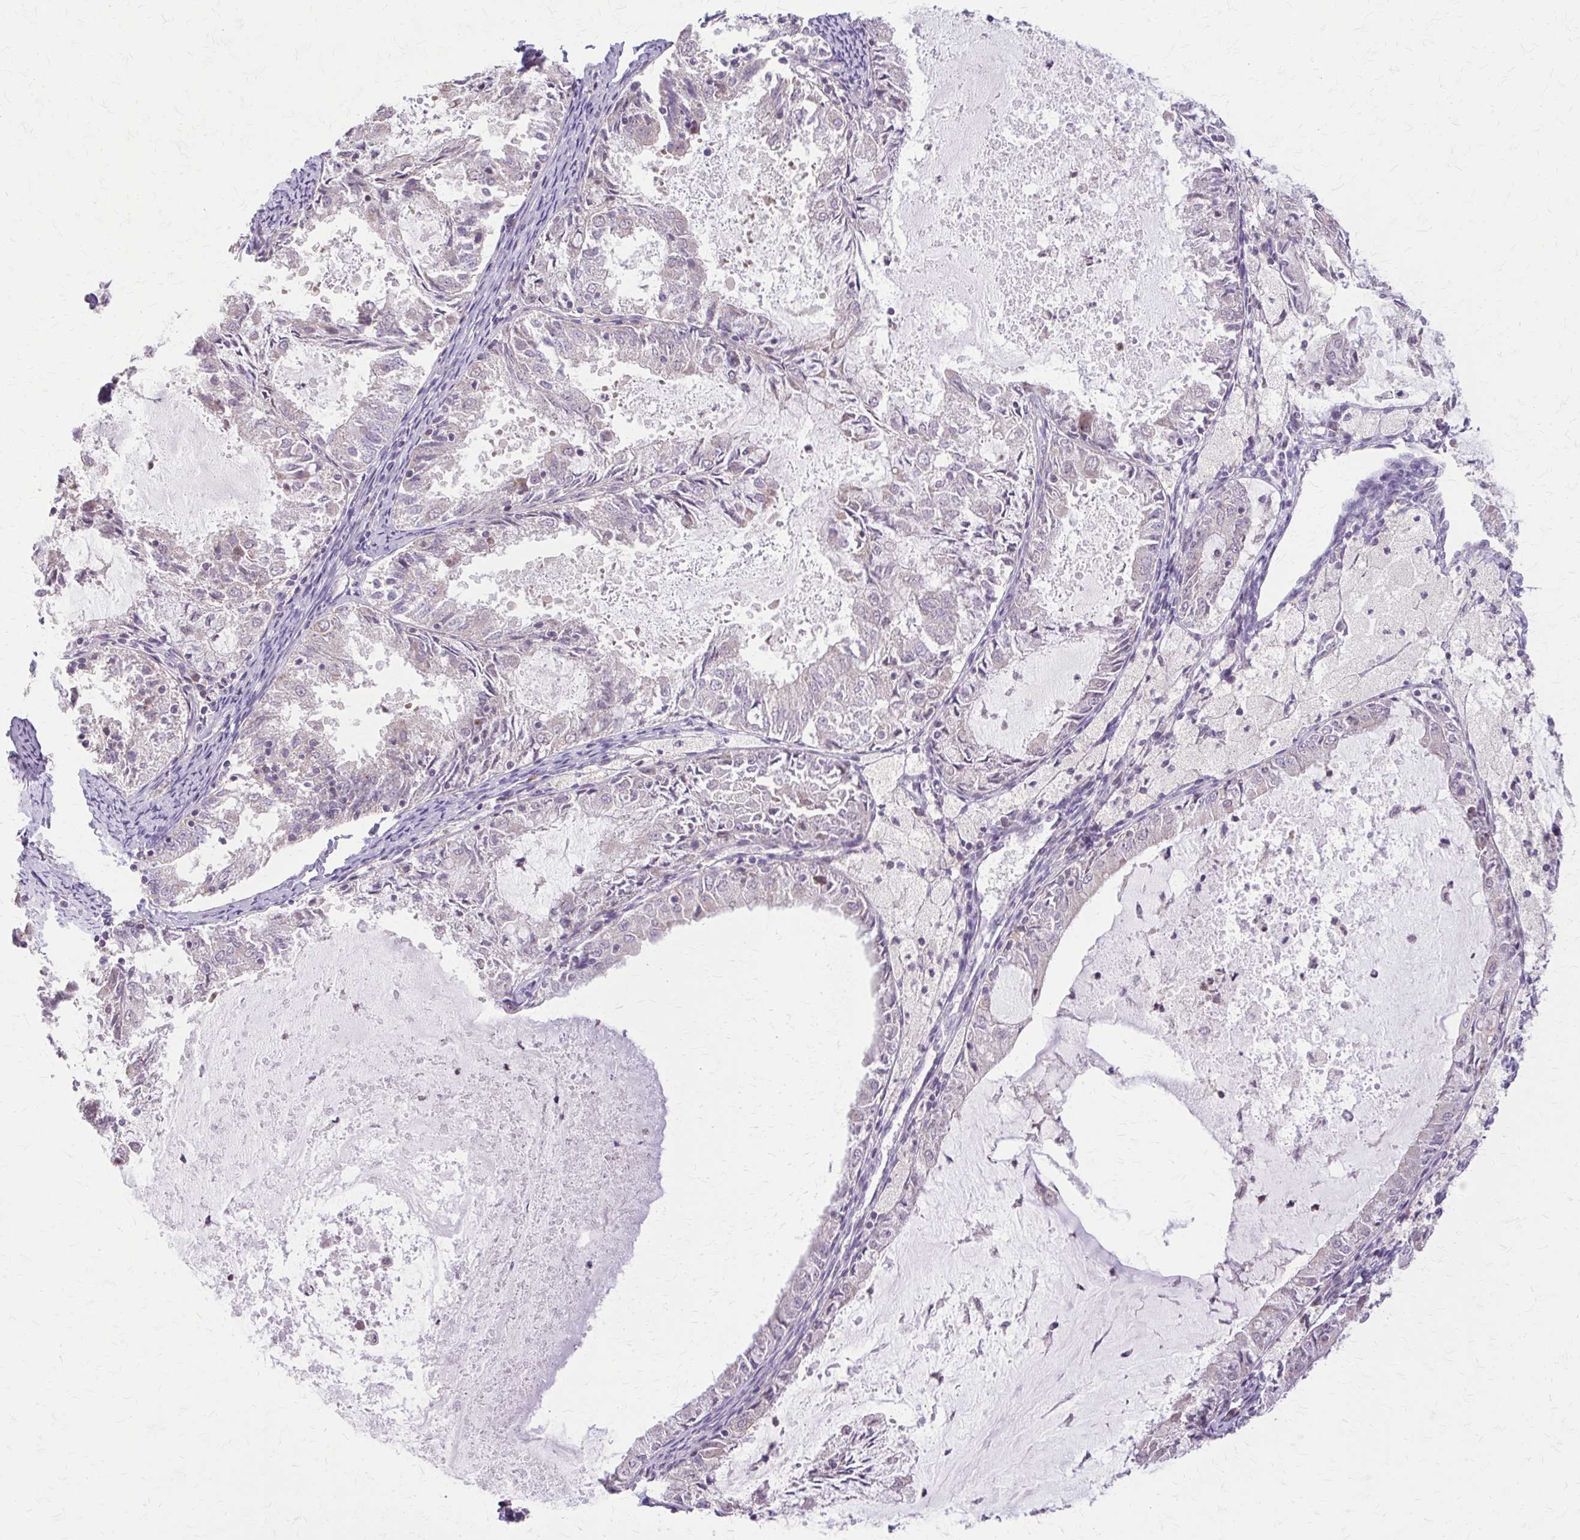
{"staining": {"intensity": "negative", "quantity": "none", "location": "none"}, "tissue": "endometrial cancer", "cell_type": "Tumor cells", "image_type": "cancer", "snomed": [{"axis": "morphology", "description": "Adenocarcinoma, NOS"}, {"axis": "topography", "description": "Endometrium"}], "caption": "This is a micrograph of immunohistochemistry (IHC) staining of endometrial adenocarcinoma, which shows no staining in tumor cells. The staining was performed using DAB to visualize the protein expression in brown, while the nuclei were stained in blue with hematoxylin (Magnification: 20x).", "gene": "NRBF2", "patient": {"sex": "female", "age": 57}}